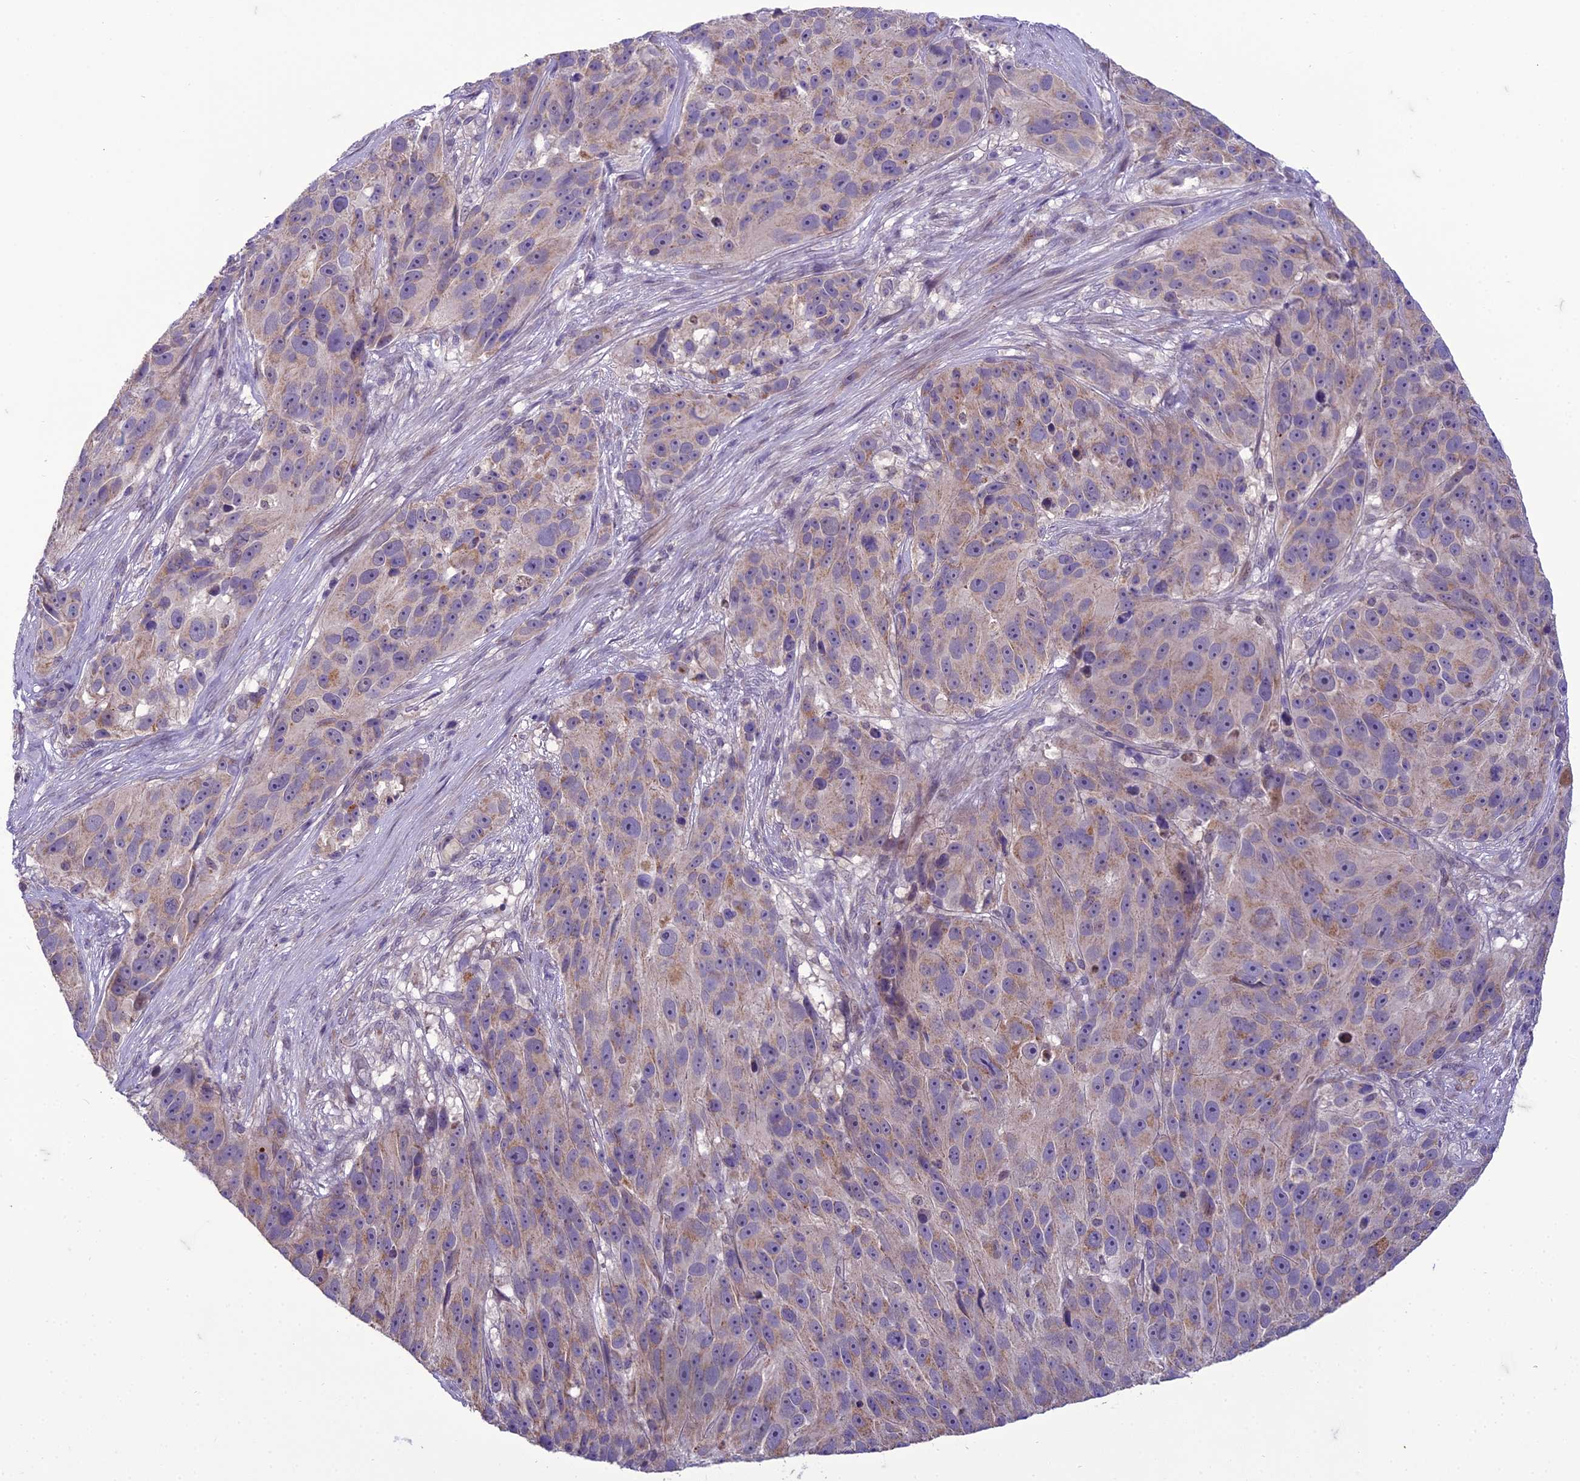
{"staining": {"intensity": "moderate", "quantity": "<25%", "location": "cytoplasmic/membranous"}, "tissue": "melanoma", "cell_type": "Tumor cells", "image_type": "cancer", "snomed": [{"axis": "morphology", "description": "Malignant melanoma, NOS"}, {"axis": "topography", "description": "Skin"}], "caption": "Immunohistochemistry image of human malignant melanoma stained for a protein (brown), which reveals low levels of moderate cytoplasmic/membranous staining in approximately <25% of tumor cells.", "gene": "DUS2", "patient": {"sex": "male", "age": 84}}